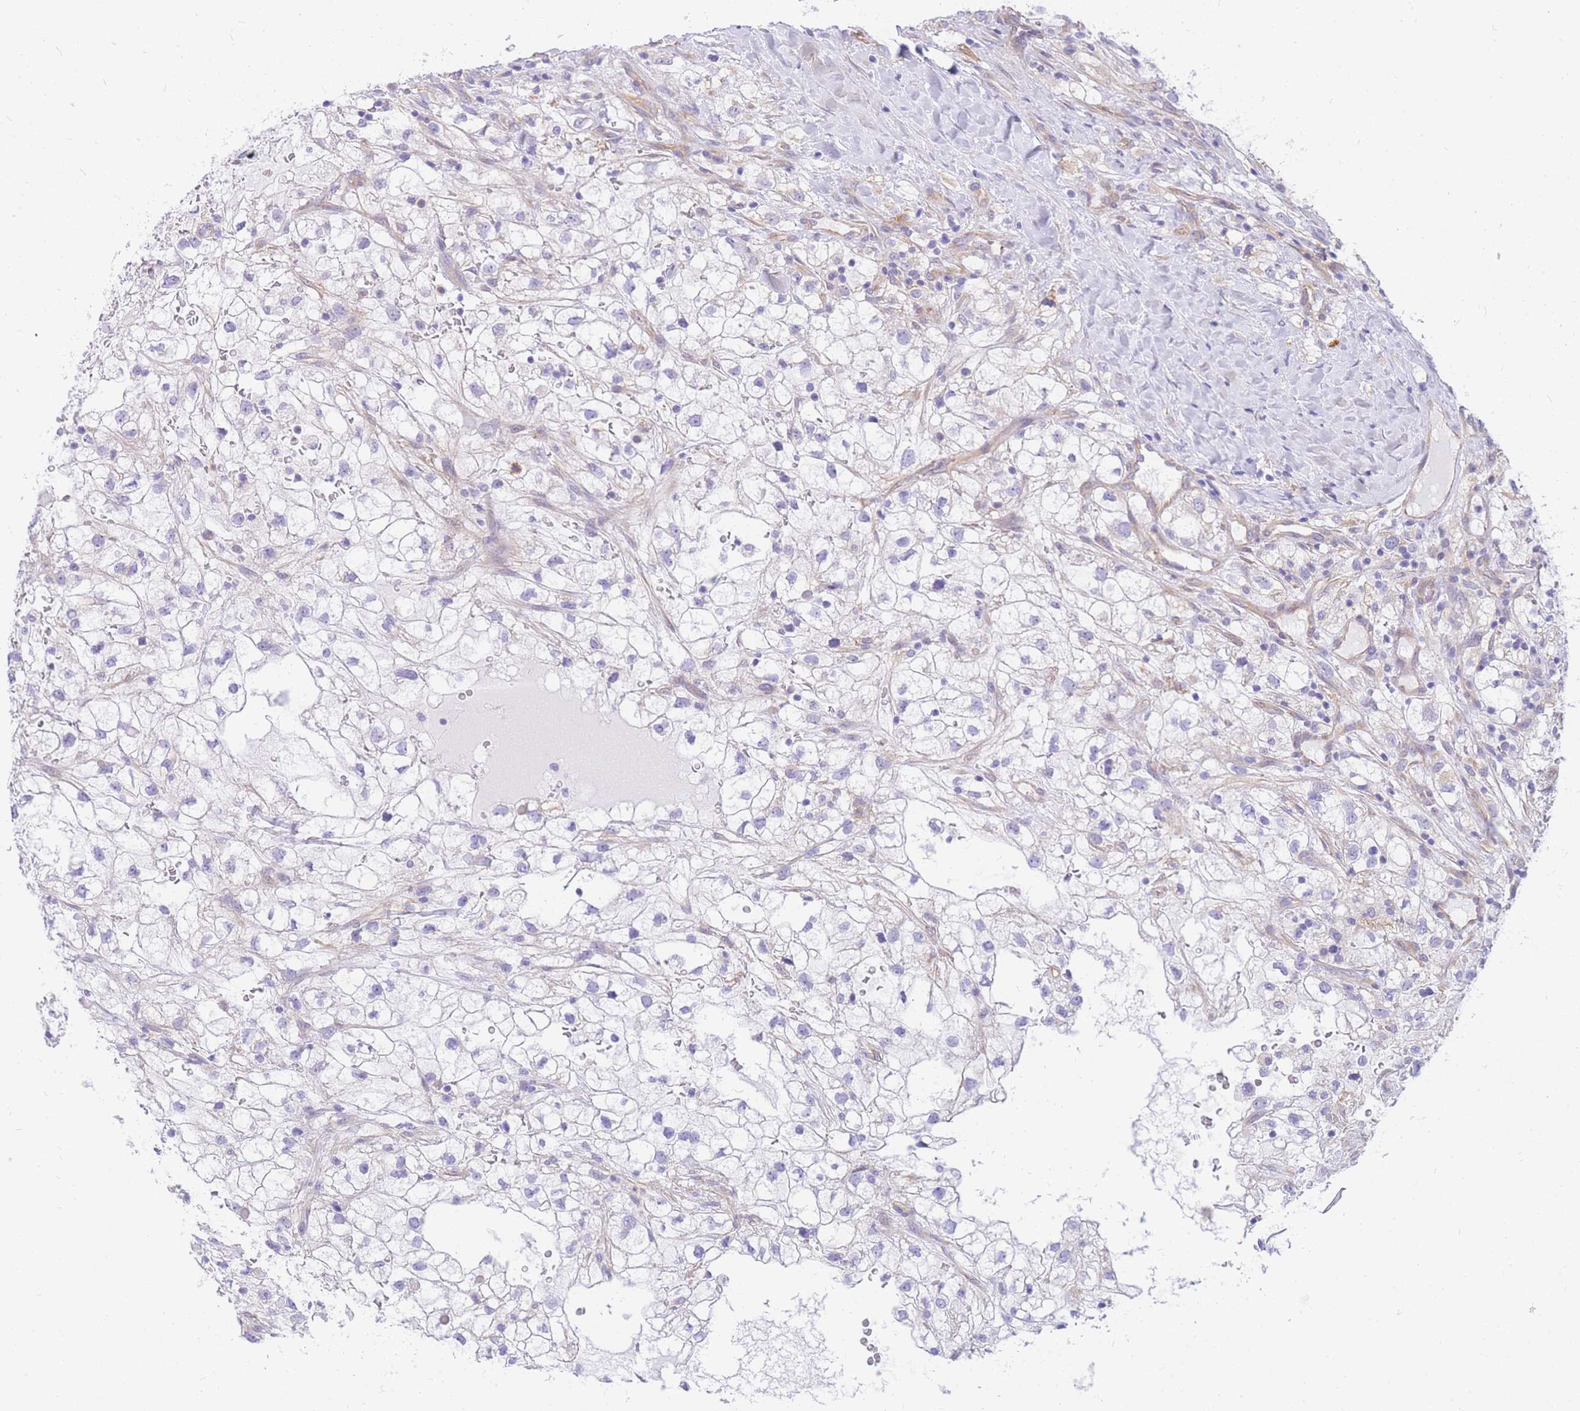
{"staining": {"intensity": "negative", "quantity": "none", "location": "none"}, "tissue": "renal cancer", "cell_type": "Tumor cells", "image_type": "cancer", "snomed": [{"axis": "morphology", "description": "Adenocarcinoma, NOS"}, {"axis": "topography", "description": "Kidney"}], "caption": "A histopathology image of renal cancer stained for a protein demonstrates no brown staining in tumor cells. (IHC, brightfield microscopy, high magnification).", "gene": "SRSF12", "patient": {"sex": "male", "age": 59}}